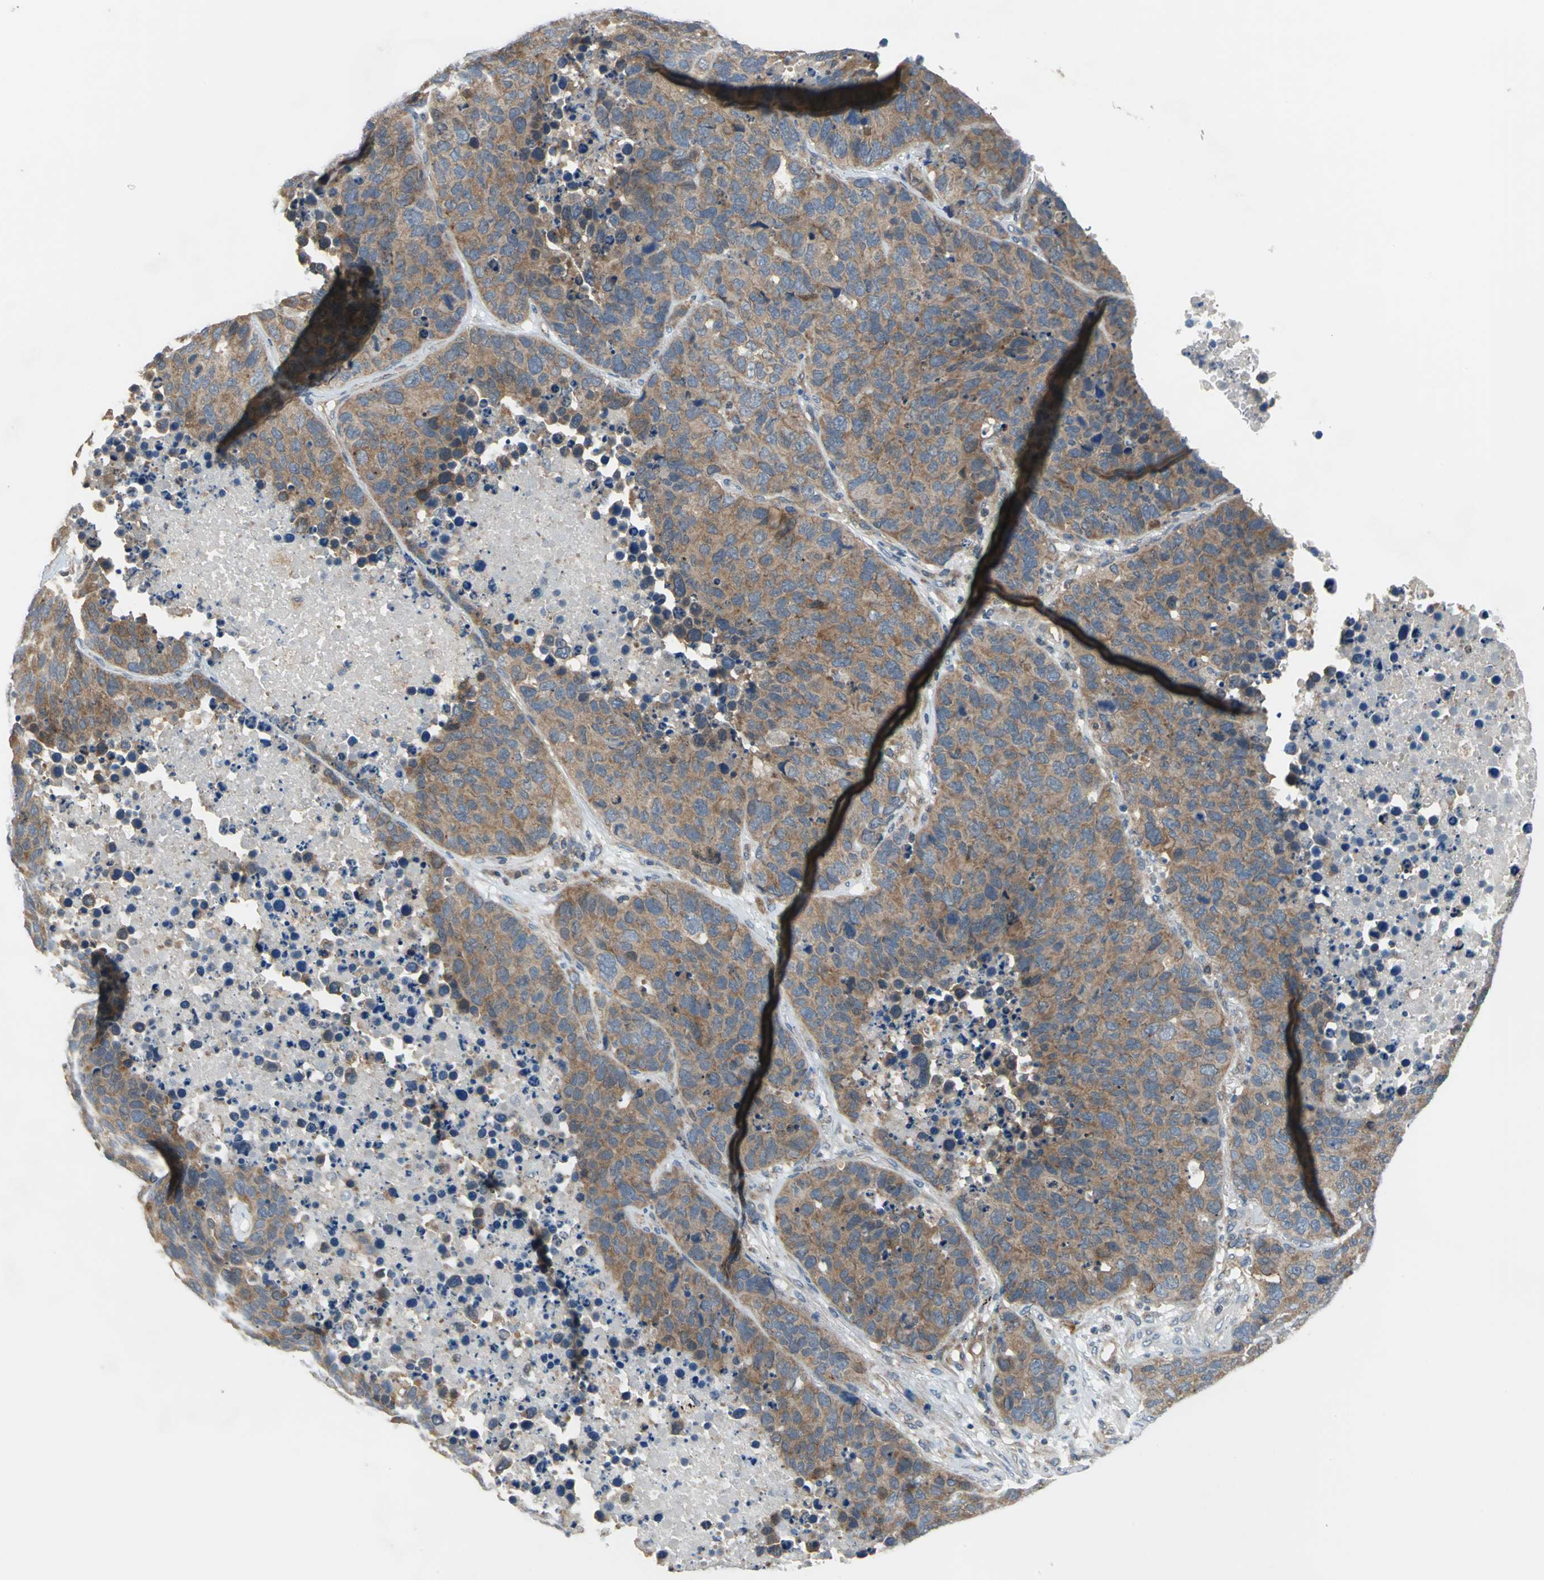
{"staining": {"intensity": "moderate", "quantity": ">75%", "location": "cytoplasmic/membranous"}, "tissue": "carcinoid", "cell_type": "Tumor cells", "image_type": "cancer", "snomed": [{"axis": "morphology", "description": "Carcinoid, malignant, NOS"}, {"axis": "topography", "description": "Lung"}], "caption": "Approximately >75% of tumor cells in human malignant carcinoid display moderate cytoplasmic/membranous protein positivity as visualized by brown immunohistochemical staining.", "gene": "TRAK1", "patient": {"sex": "male", "age": 60}}